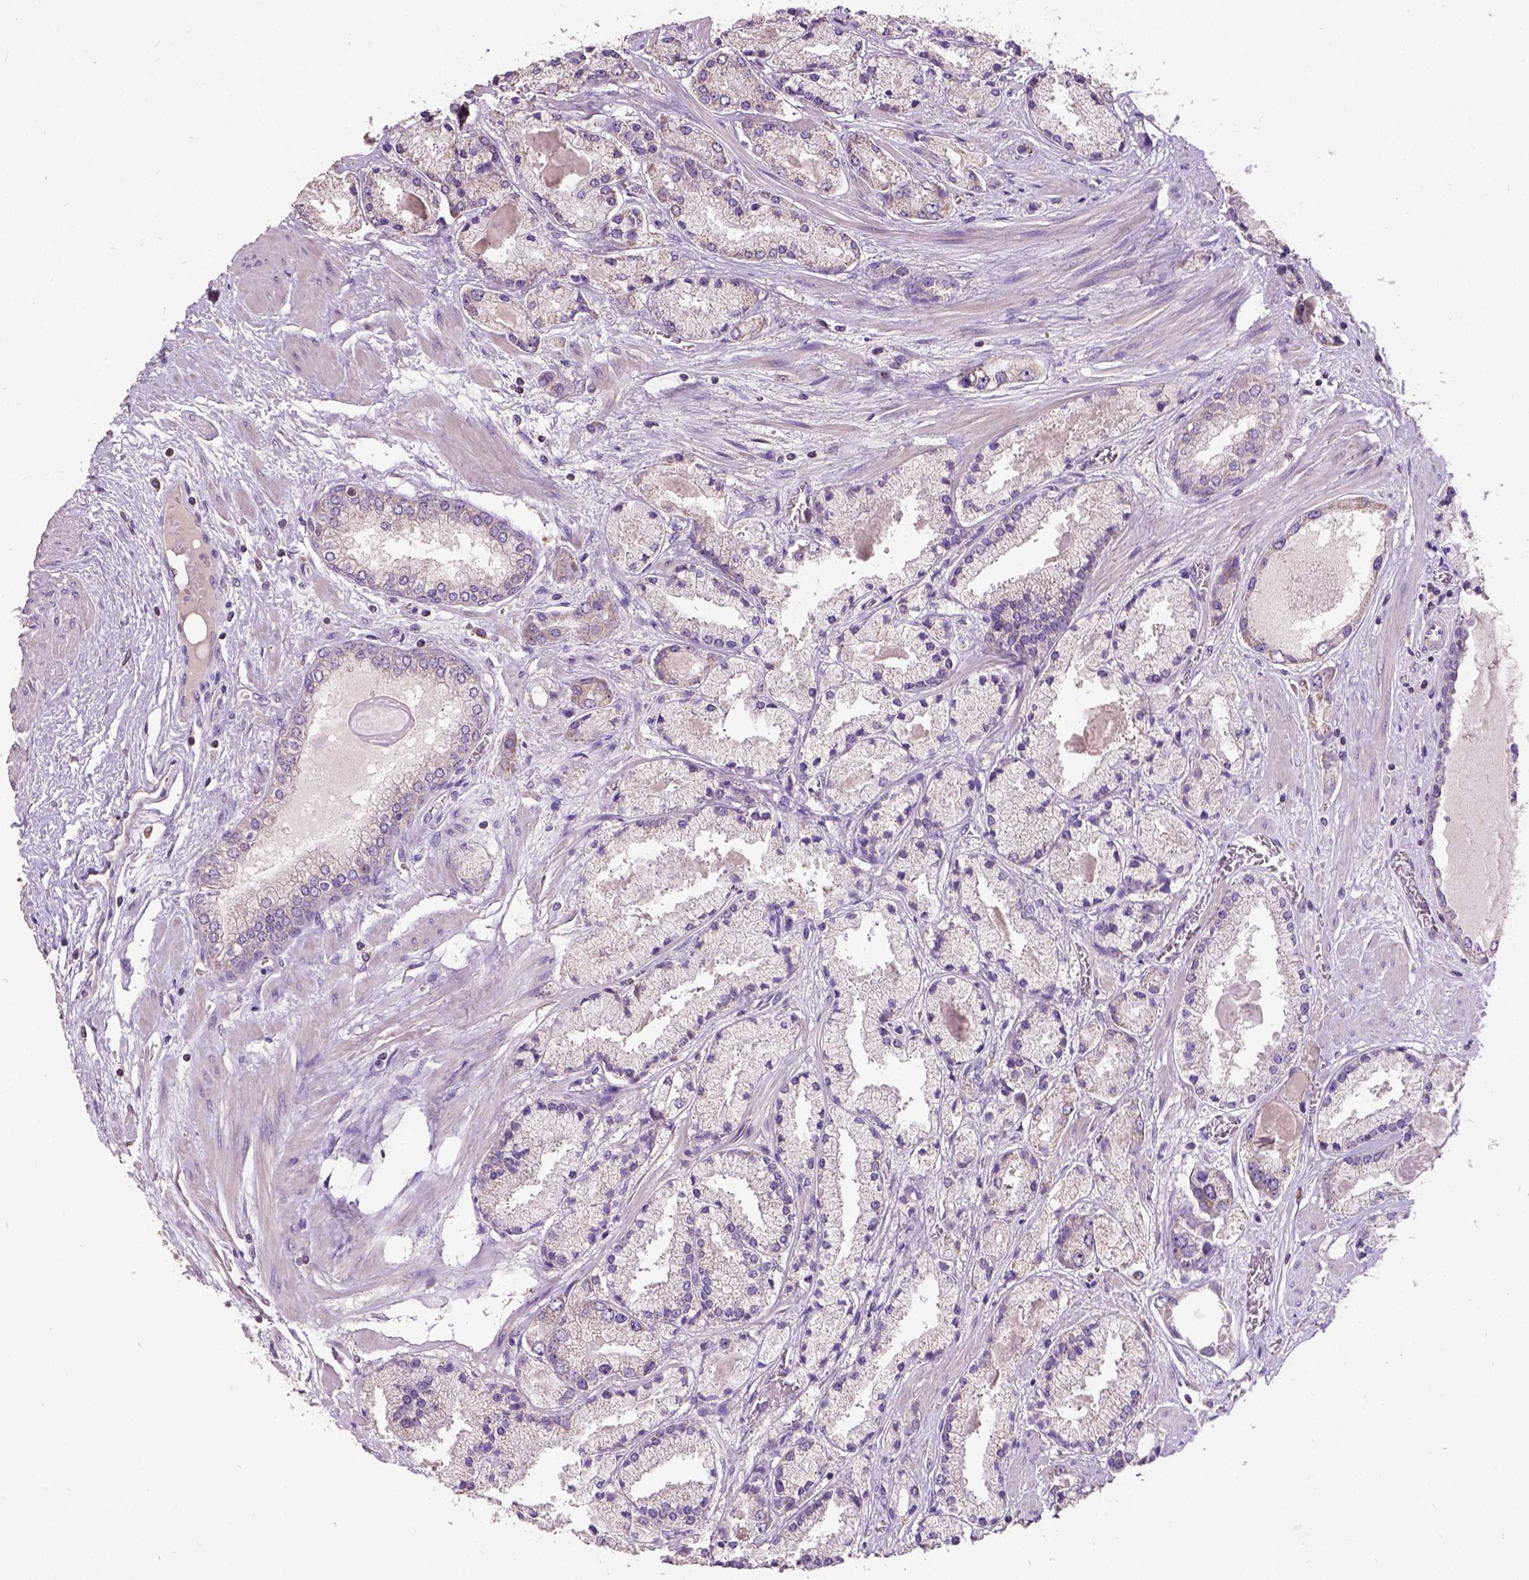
{"staining": {"intensity": "negative", "quantity": "none", "location": "none"}, "tissue": "prostate cancer", "cell_type": "Tumor cells", "image_type": "cancer", "snomed": [{"axis": "morphology", "description": "Adenocarcinoma, High grade"}, {"axis": "topography", "description": "Prostate"}], "caption": "Tumor cells are negative for protein expression in human high-grade adenocarcinoma (prostate).", "gene": "DQX1", "patient": {"sex": "male", "age": 67}}